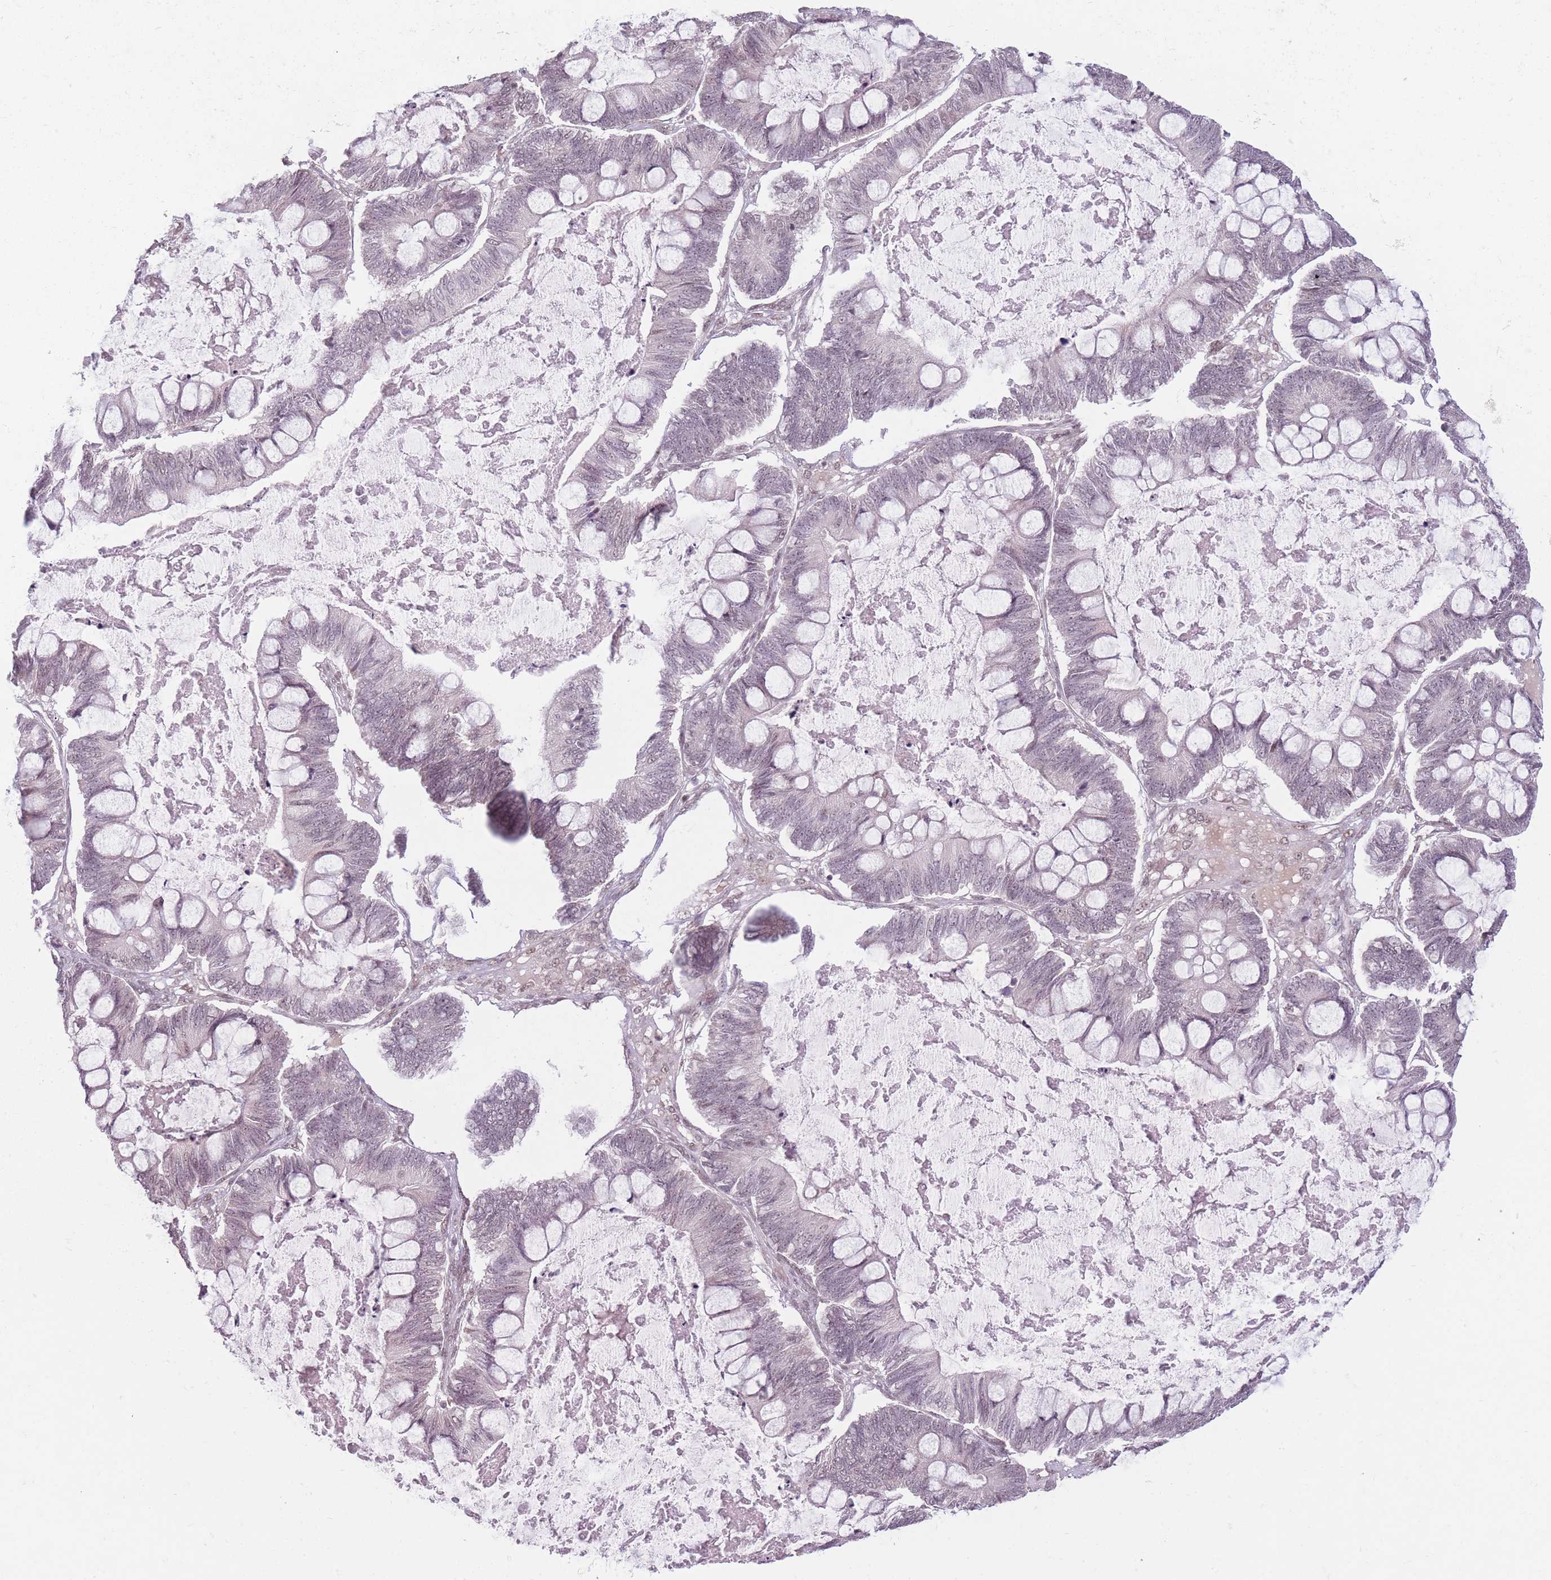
{"staining": {"intensity": "weak", "quantity": "25%-75%", "location": "nuclear"}, "tissue": "ovarian cancer", "cell_type": "Tumor cells", "image_type": "cancer", "snomed": [{"axis": "morphology", "description": "Cystadenocarcinoma, mucinous, NOS"}, {"axis": "topography", "description": "Ovary"}], "caption": "High-power microscopy captured an immunohistochemistry (IHC) photomicrograph of ovarian cancer (mucinous cystadenocarcinoma), revealing weak nuclear positivity in about 25%-75% of tumor cells.", "gene": "SUPT6H", "patient": {"sex": "female", "age": 61}}